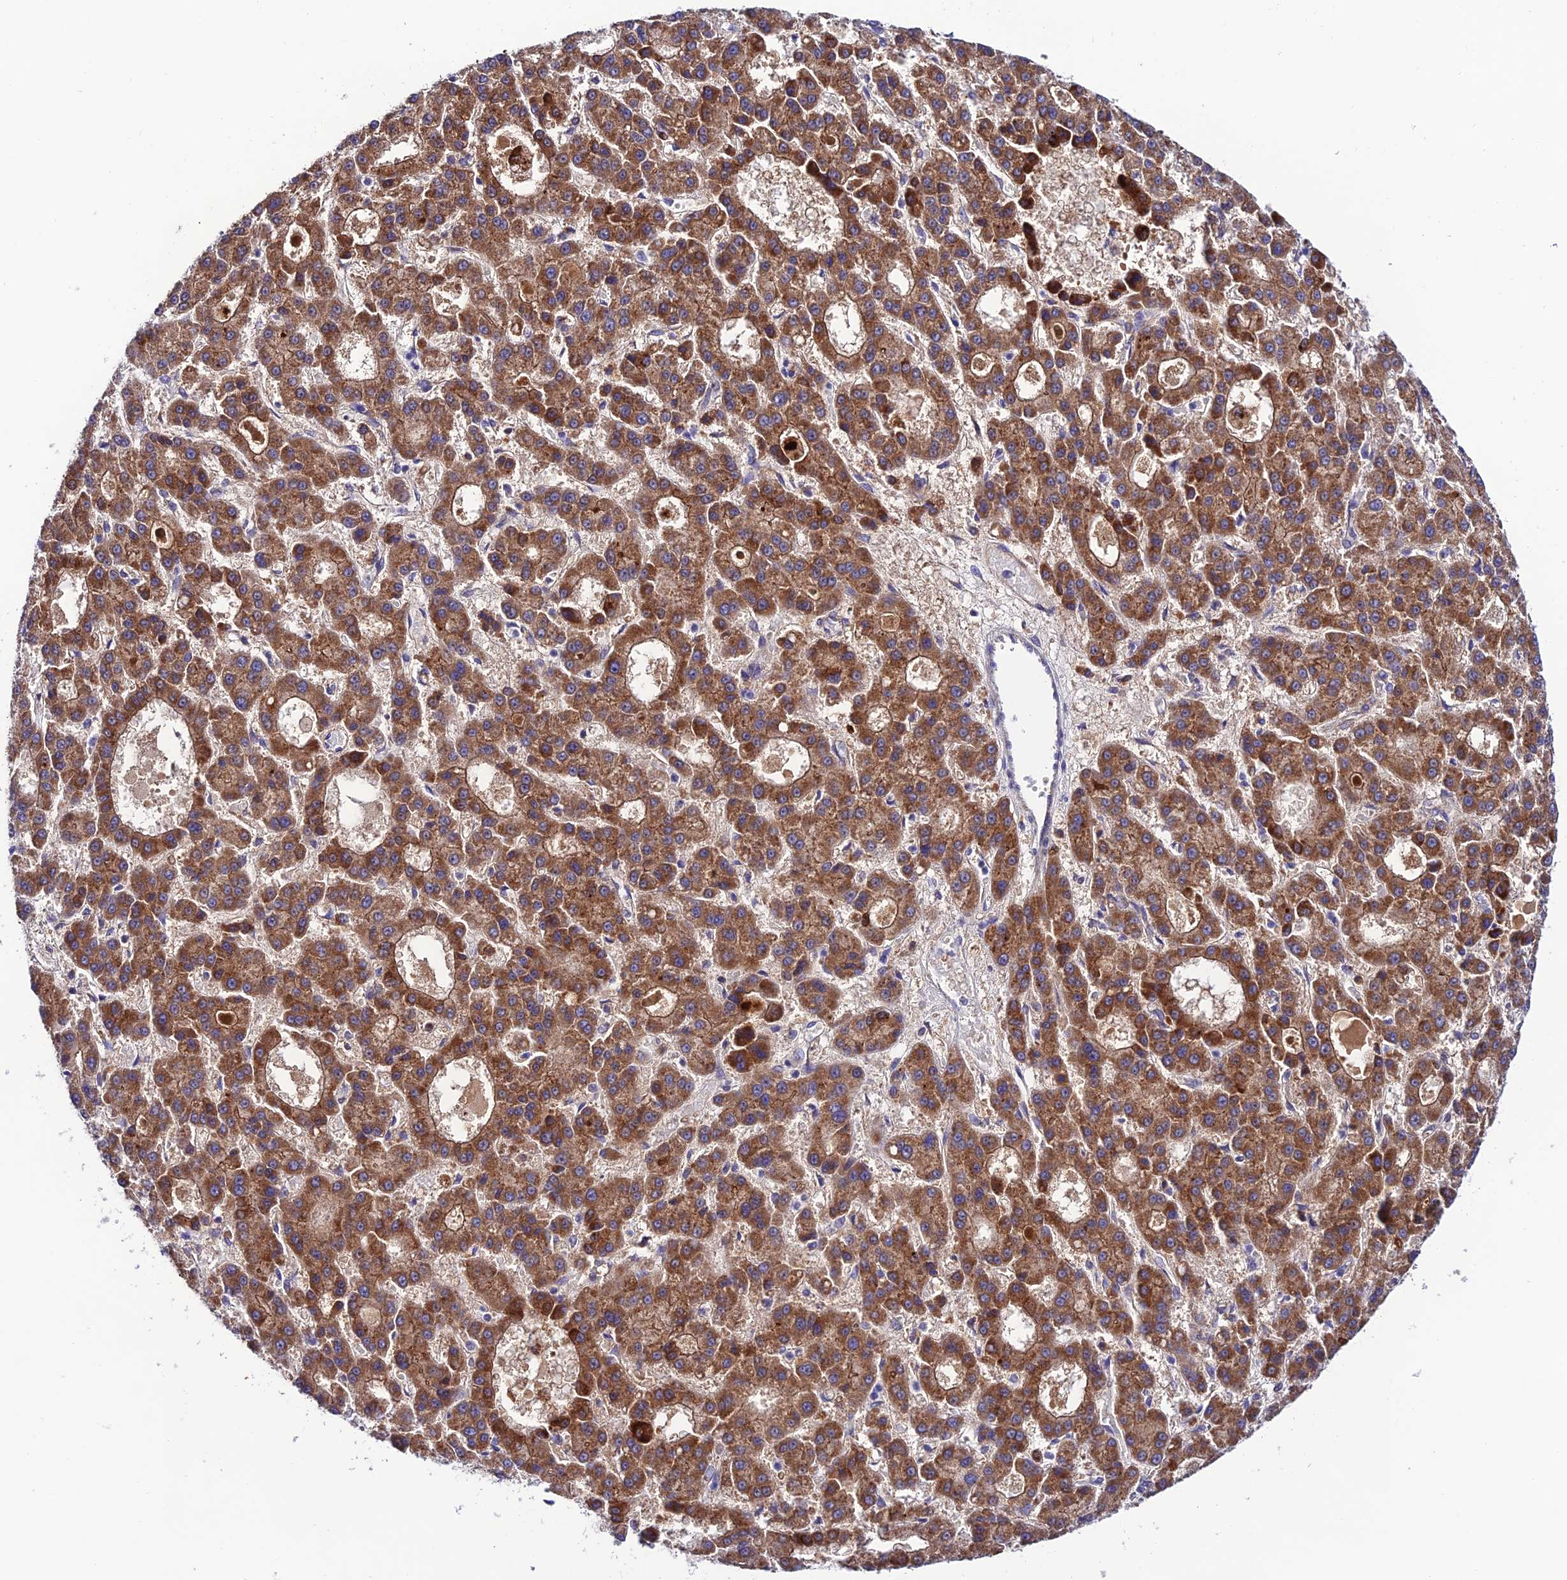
{"staining": {"intensity": "strong", "quantity": ">75%", "location": "cytoplasmic/membranous"}, "tissue": "liver cancer", "cell_type": "Tumor cells", "image_type": "cancer", "snomed": [{"axis": "morphology", "description": "Carcinoma, Hepatocellular, NOS"}, {"axis": "topography", "description": "Liver"}], "caption": "Brown immunohistochemical staining in liver hepatocellular carcinoma displays strong cytoplasmic/membranous expression in approximately >75% of tumor cells.", "gene": "LACTB2", "patient": {"sex": "male", "age": 70}}